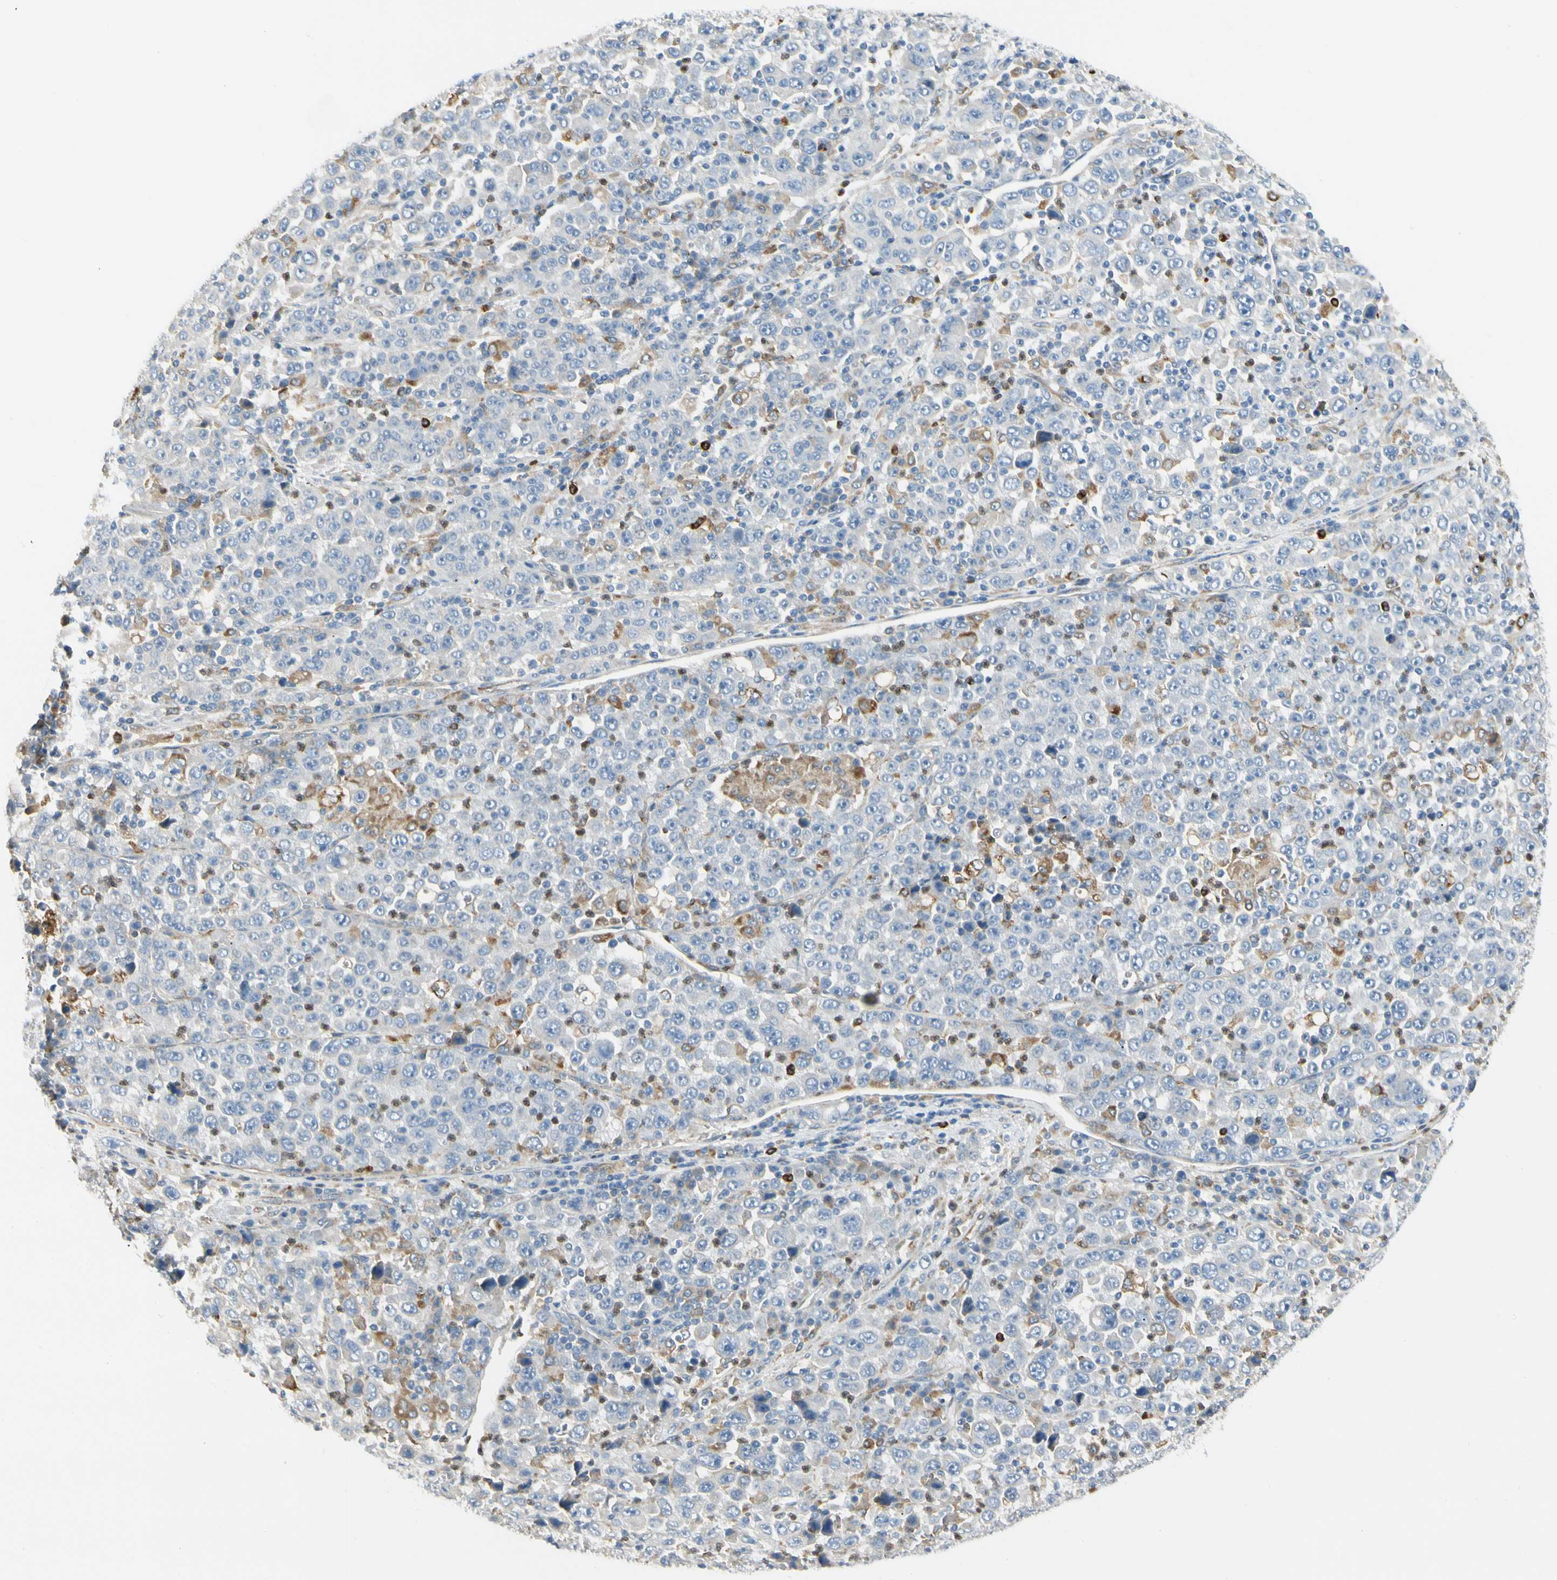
{"staining": {"intensity": "negative", "quantity": "none", "location": "none"}, "tissue": "stomach cancer", "cell_type": "Tumor cells", "image_type": "cancer", "snomed": [{"axis": "morphology", "description": "Normal tissue, NOS"}, {"axis": "morphology", "description": "Adenocarcinoma, NOS"}, {"axis": "topography", "description": "Stomach, upper"}, {"axis": "topography", "description": "Stomach"}], "caption": "Tumor cells are negative for protein expression in human stomach cancer (adenocarcinoma). Brightfield microscopy of immunohistochemistry (IHC) stained with DAB (brown) and hematoxylin (blue), captured at high magnification.", "gene": "LPCAT2", "patient": {"sex": "male", "age": 59}}